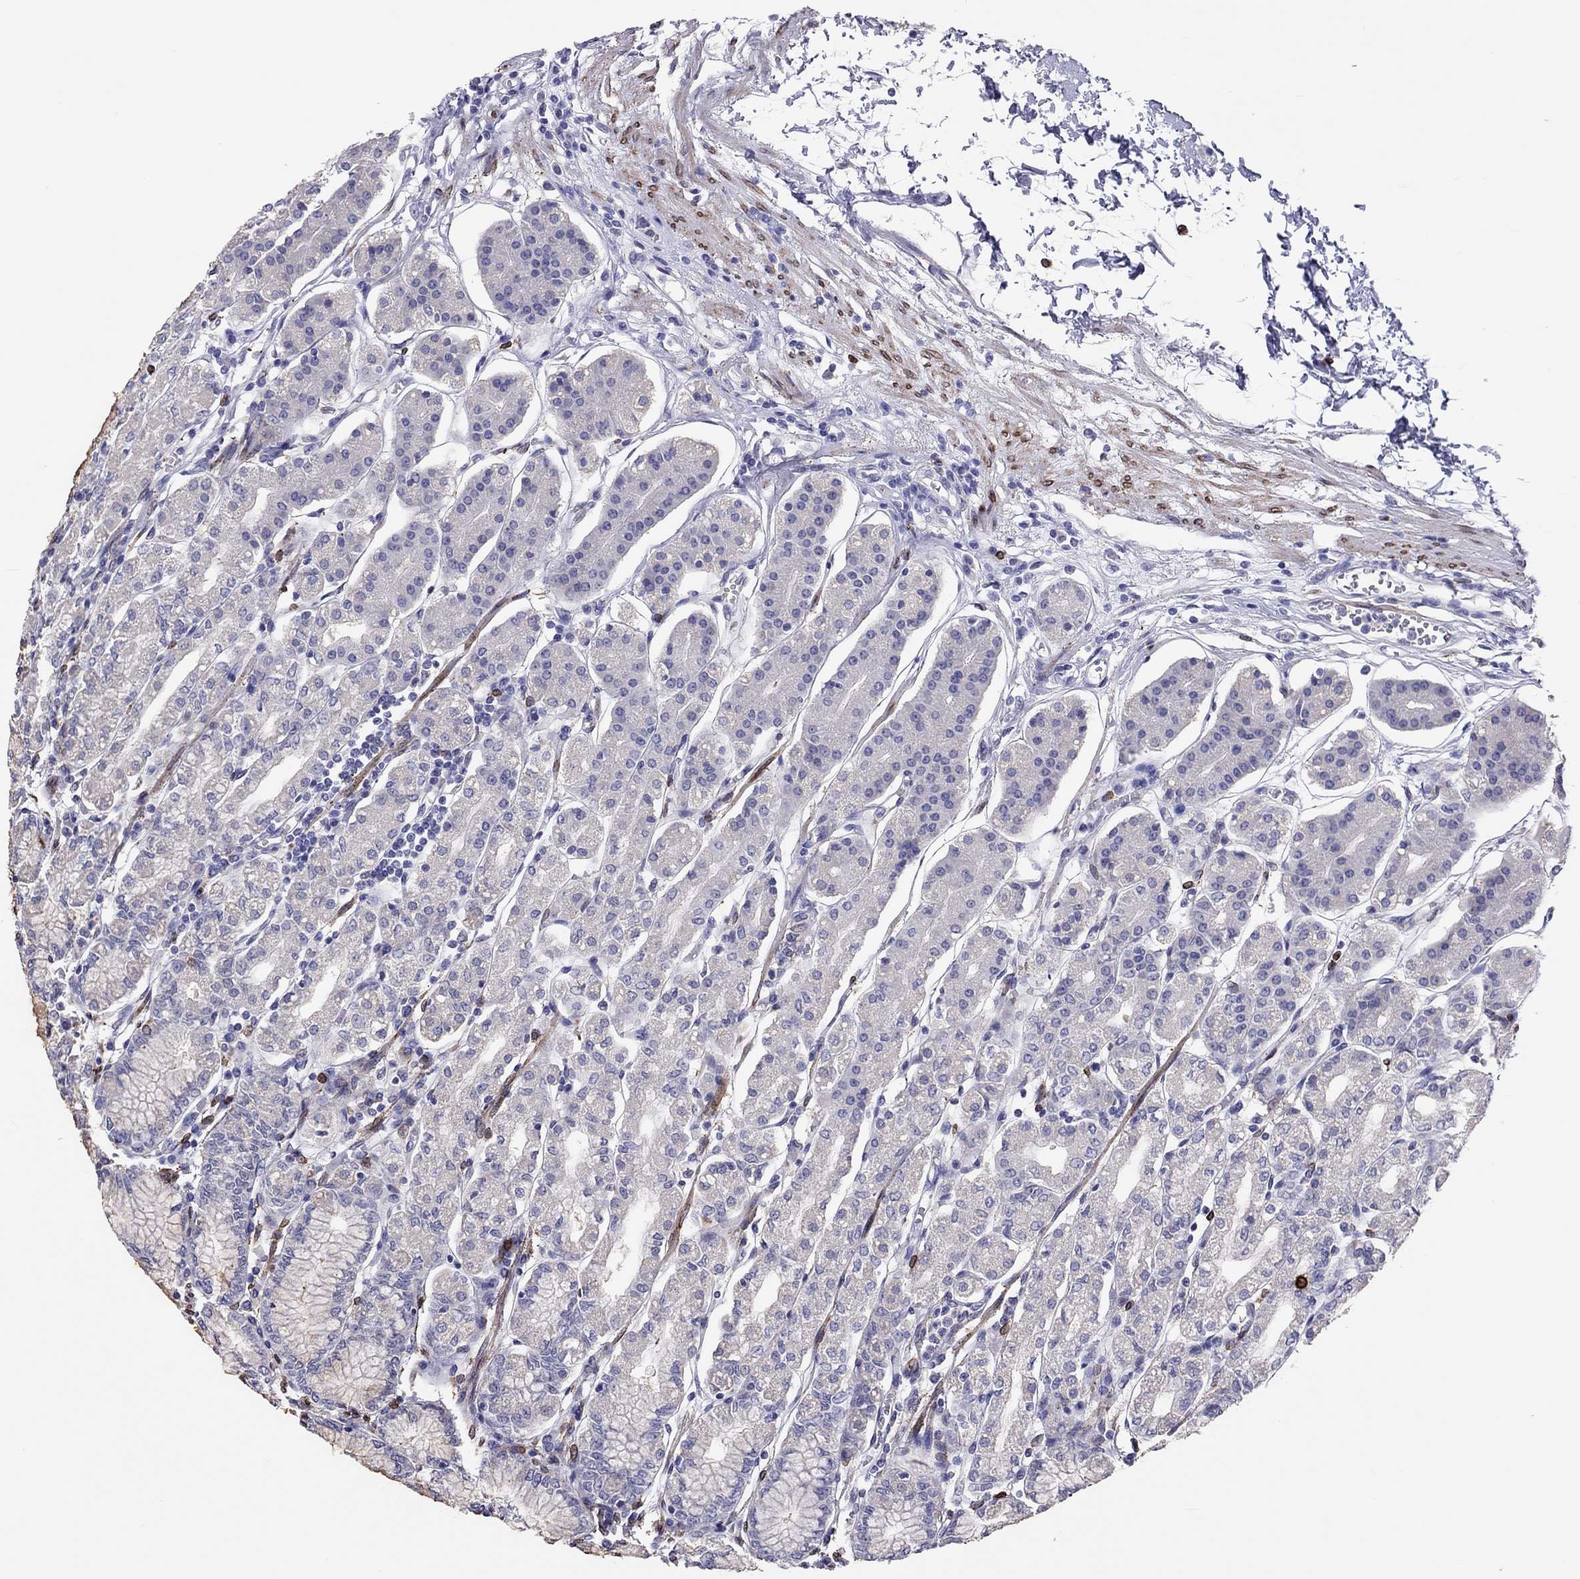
{"staining": {"intensity": "negative", "quantity": "none", "location": "none"}, "tissue": "stomach", "cell_type": "Glandular cells", "image_type": "normal", "snomed": [{"axis": "morphology", "description": "Normal tissue, NOS"}, {"axis": "topography", "description": "Skeletal muscle"}, {"axis": "topography", "description": "Stomach"}], "caption": "Immunohistochemistry photomicrograph of normal human stomach stained for a protein (brown), which displays no expression in glandular cells.", "gene": "ADORA2A", "patient": {"sex": "female", "age": 57}}